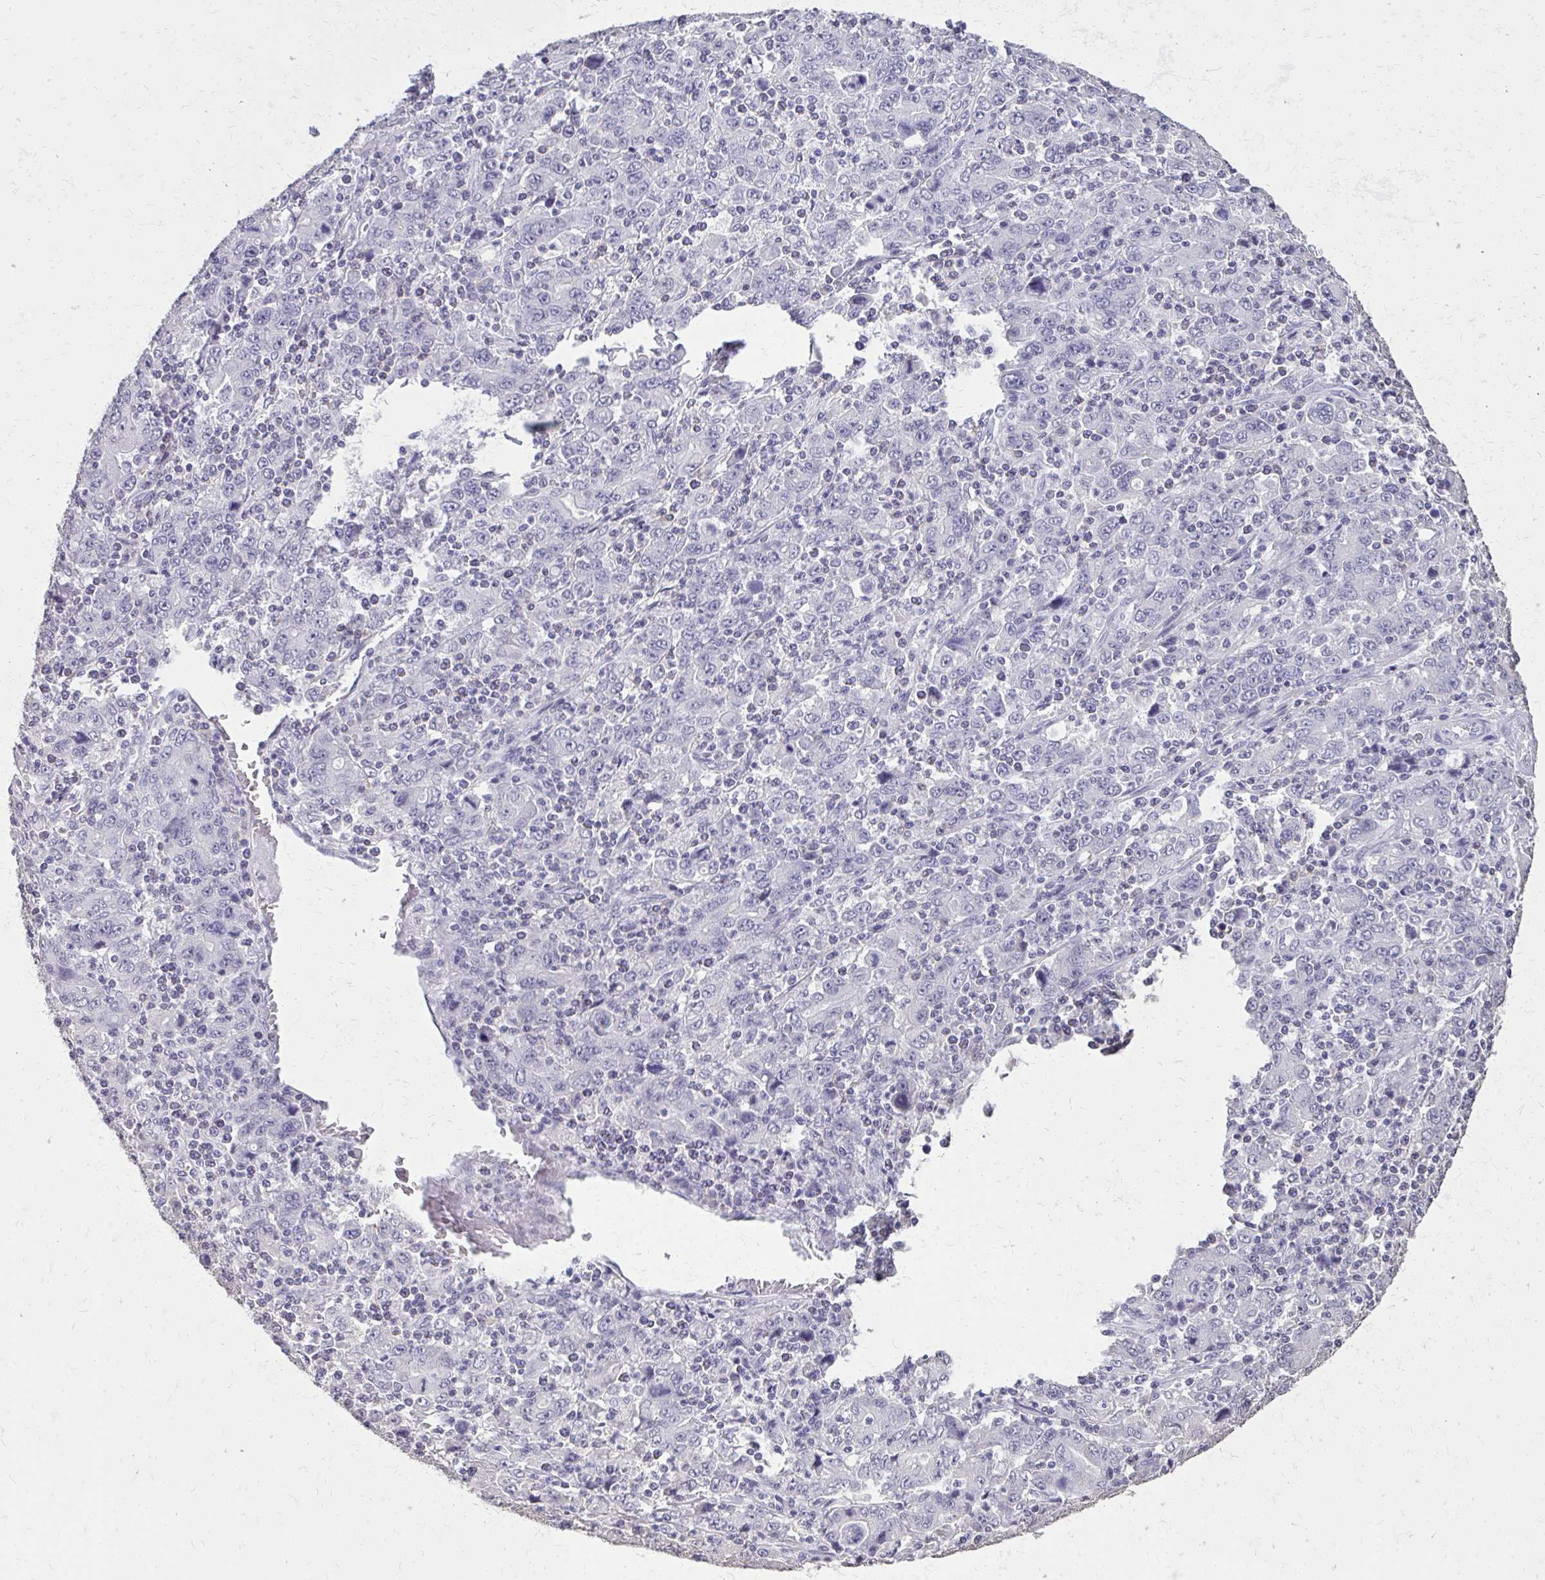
{"staining": {"intensity": "negative", "quantity": "none", "location": "none"}, "tissue": "stomach cancer", "cell_type": "Tumor cells", "image_type": "cancer", "snomed": [{"axis": "morphology", "description": "Adenocarcinoma, NOS"}, {"axis": "topography", "description": "Stomach, upper"}], "caption": "High power microscopy histopathology image of an immunohistochemistry micrograph of stomach cancer, revealing no significant staining in tumor cells.", "gene": "AKAP5", "patient": {"sex": "male", "age": 69}}